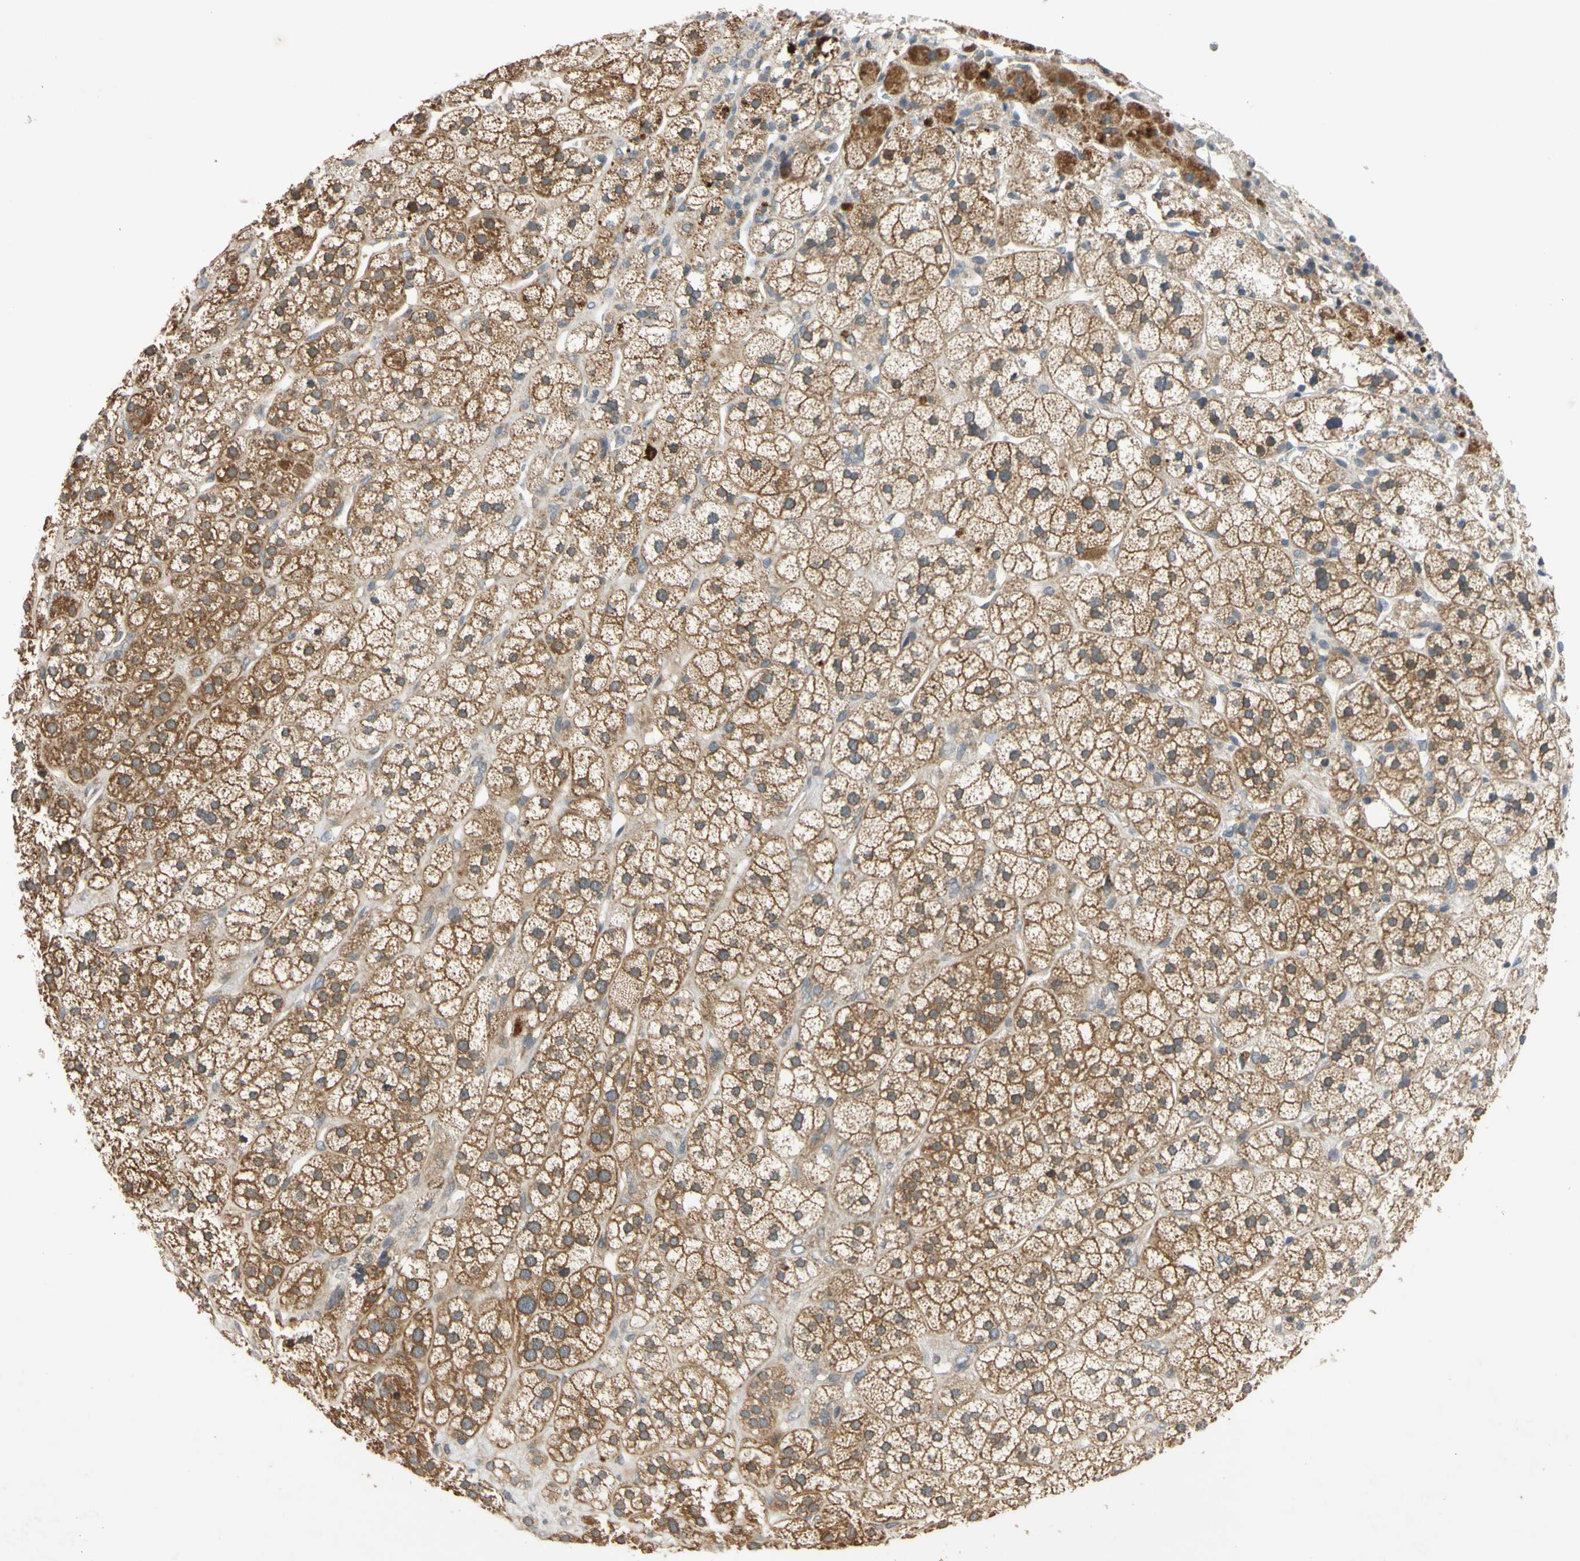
{"staining": {"intensity": "strong", "quantity": ">75%", "location": "cytoplasmic/membranous"}, "tissue": "adrenal gland", "cell_type": "Glandular cells", "image_type": "normal", "snomed": [{"axis": "morphology", "description": "Normal tissue, NOS"}, {"axis": "topography", "description": "Adrenal gland"}], "caption": "Immunohistochemistry (IHC) (DAB (3,3'-diaminobenzidine)) staining of benign adrenal gland reveals strong cytoplasmic/membranous protein staining in approximately >75% of glandular cells. (Brightfield microscopy of DAB IHC at high magnification).", "gene": "MBTPS2", "patient": {"sex": "male", "age": 56}}